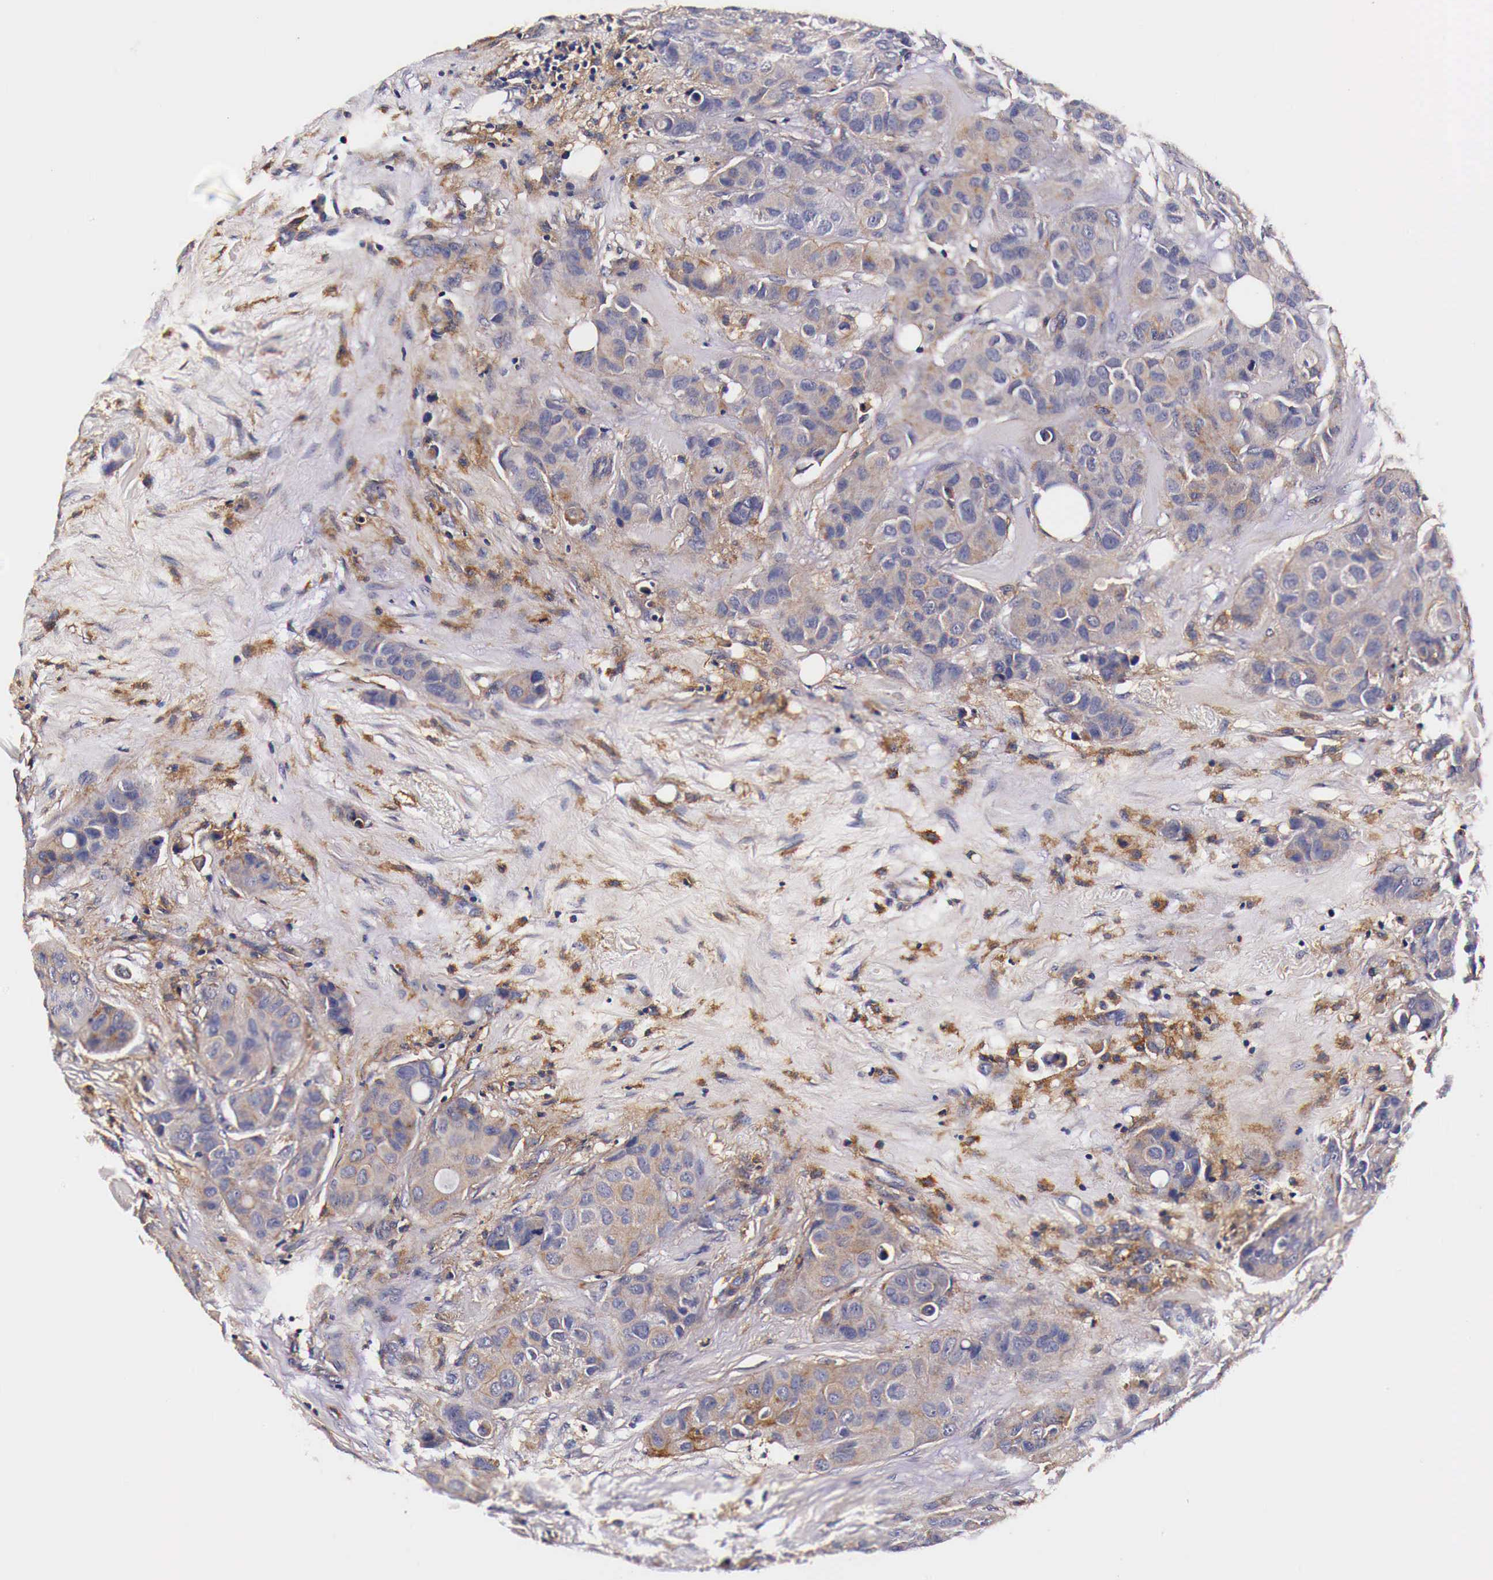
{"staining": {"intensity": "weak", "quantity": ">75%", "location": "cytoplasmic/membranous"}, "tissue": "breast cancer", "cell_type": "Tumor cells", "image_type": "cancer", "snomed": [{"axis": "morphology", "description": "Duct carcinoma"}, {"axis": "topography", "description": "Breast"}], "caption": "Immunohistochemical staining of breast infiltrating ductal carcinoma displays low levels of weak cytoplasmic/membranous protein staining in about >75% of tumor cells. The staining was performed using DAB (3,3'-diaminobenzidine), with brown indicating positive protein expression. Nuclei are stained blue with hematoxylin.", "gene": "RP2", "patient": {"sex": "female", "age": 68}}